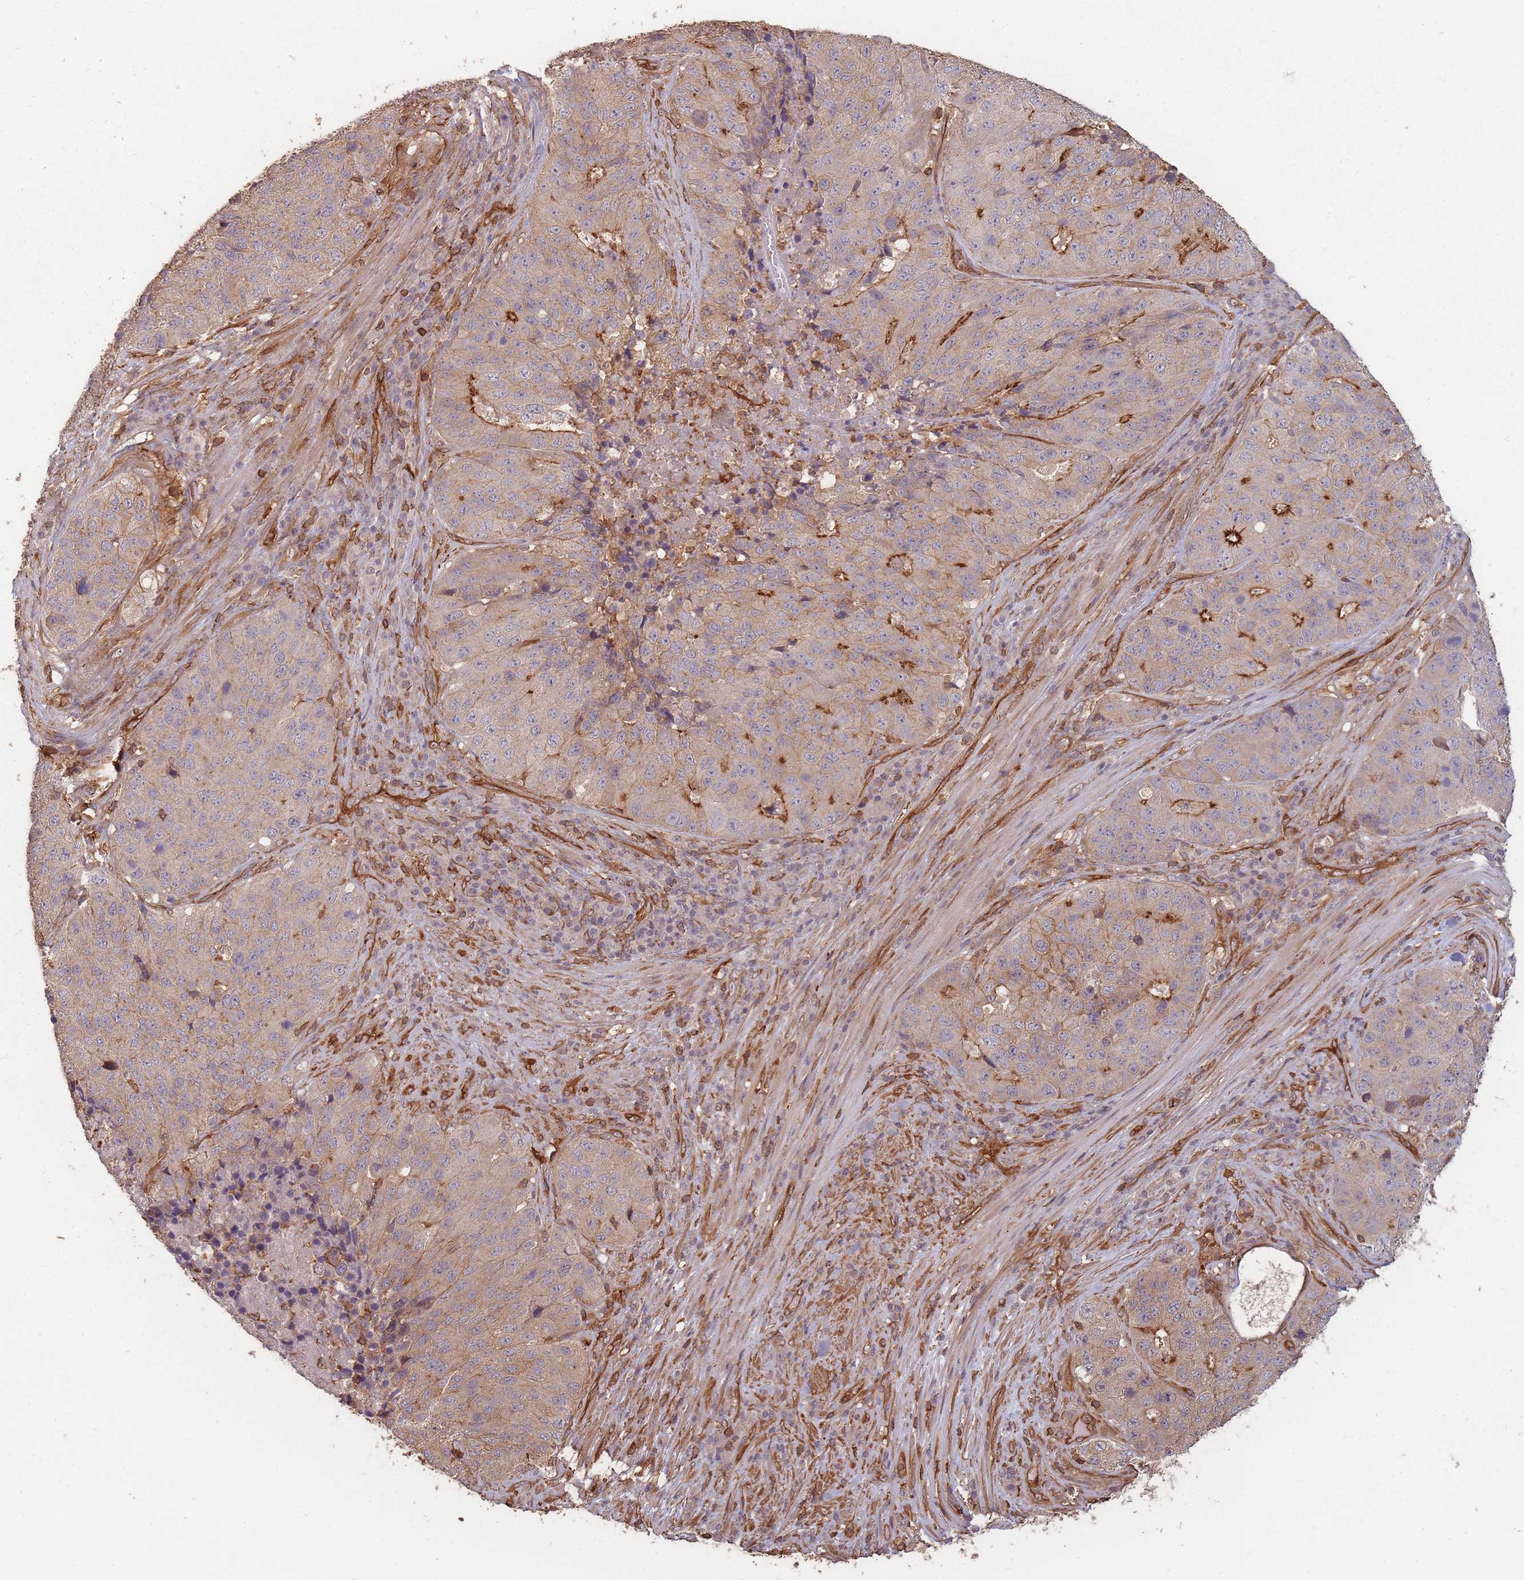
{"staining": {"intensity": "strong", "quantity": "<25%", "location": "cytoplasmic/membranous"}, "tissue": "stomach cancer", "cell_type": "Tumor cells", "image_type": "cancer", "snomed": [{"axis": "morphology", "description": "Adenocarcinoma, NOS"}, {"axis": "topography", "description": "Stomach"}], "caption": "This photomicrograph demonstrates stomach cancer (adenocarcinoma) stained with immunohistochemistry (IHC) to label a protein in brown. The cytoplasmic/membranous of tumor cells show strong positivity for the protein. Nuclei are counter-stained blue.", "gene": "PLS3", "patient": {"sex": "male", "age": 71}}